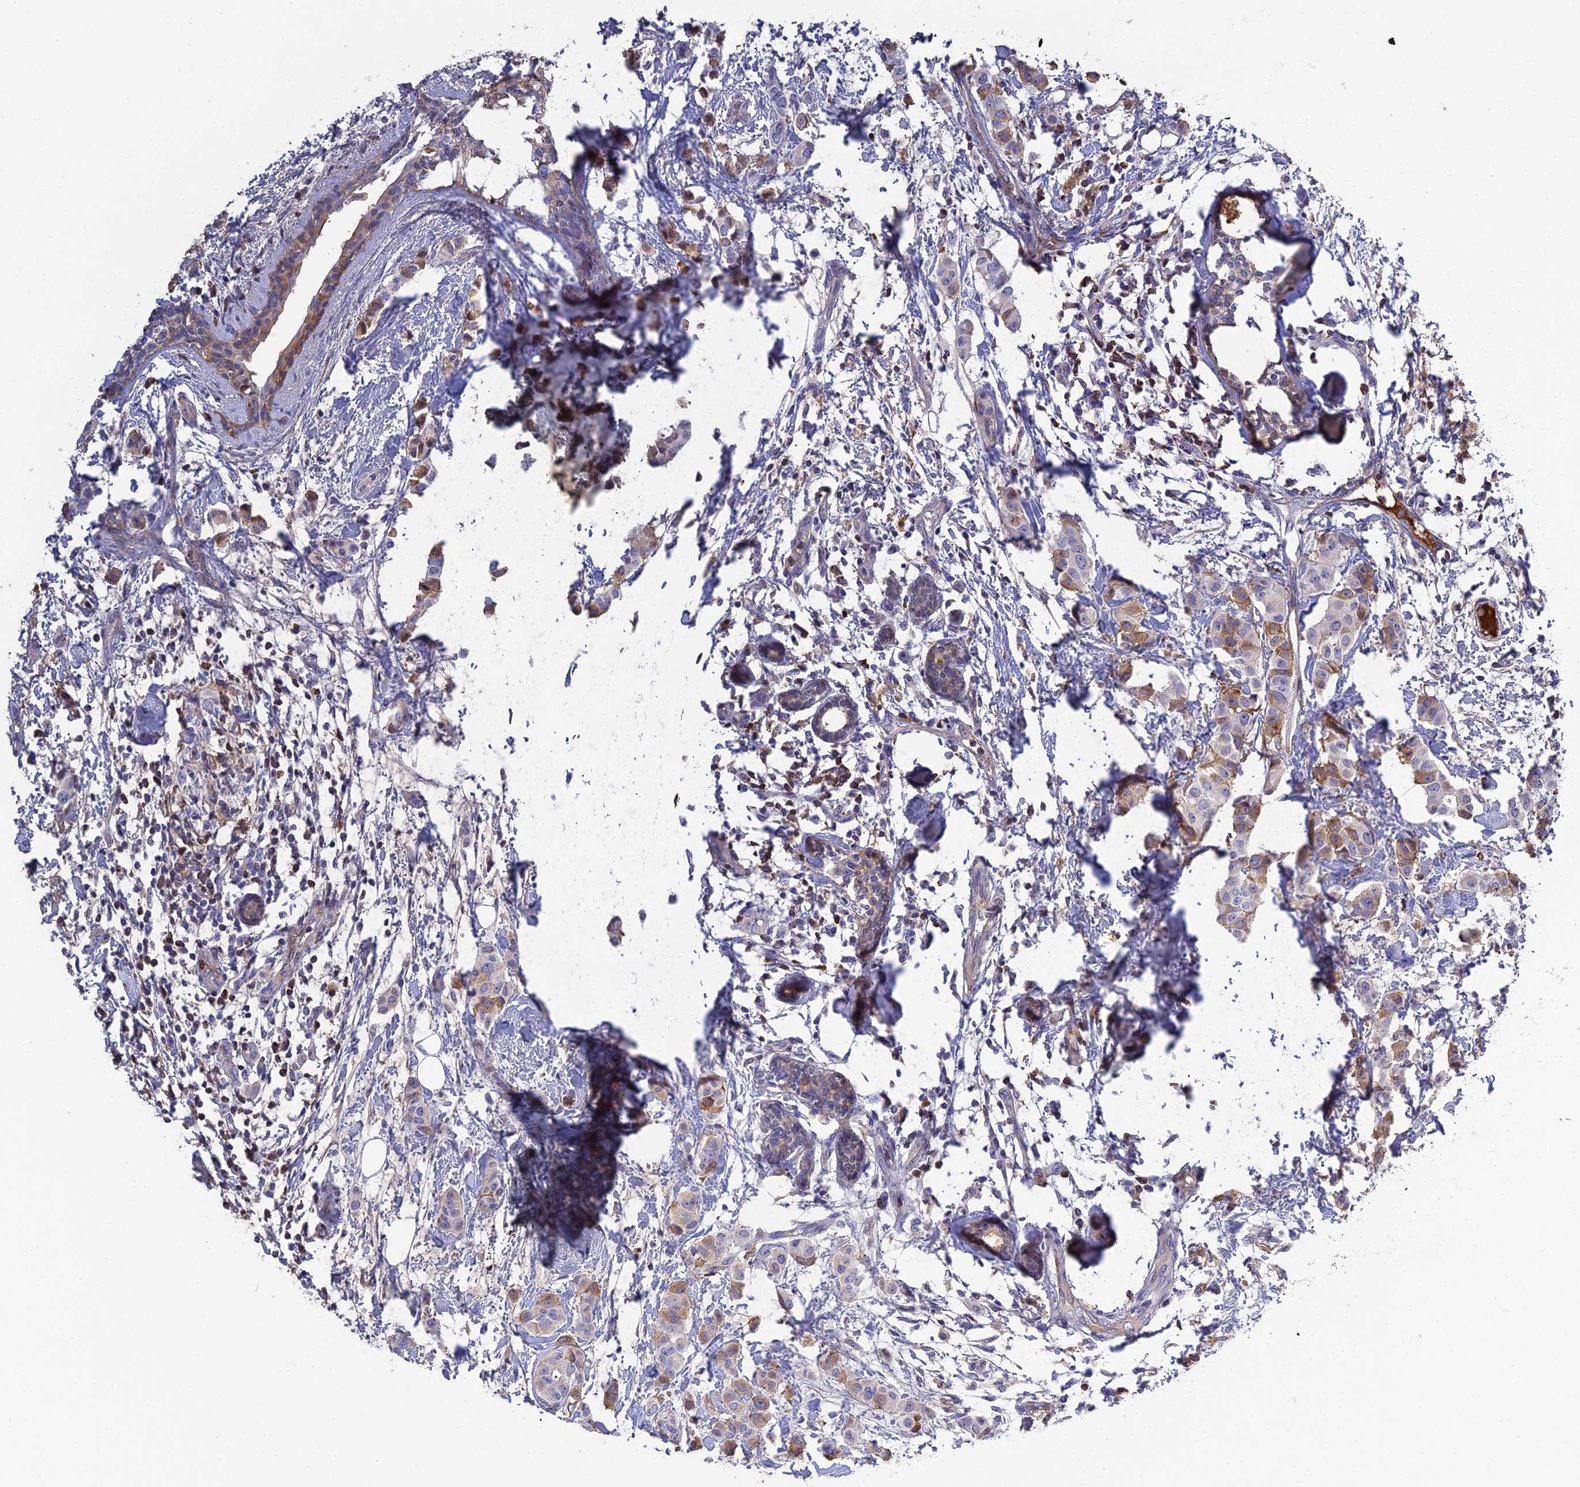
{"staining": {"intensity": "moderate", "quantity": "25%-75%", "location": "cytoplasmic/membranous"}, "tissue": "breast cancer", "cell_type": "Tumor cells", "image_type": "cancer", "snomed": [{"axis": "morphology", "description": "Duct carcinoma"}, {"axis": "topography", "description": "Breast"}], "caption": "Immunohistochemistry of breast cancer reveals medium levels of moderate cytoplasmic/membranous staining in approximately 25%-75% of tumor cells.", "gene": "PZP", "patient": {"sex": "female", "age": 40}}